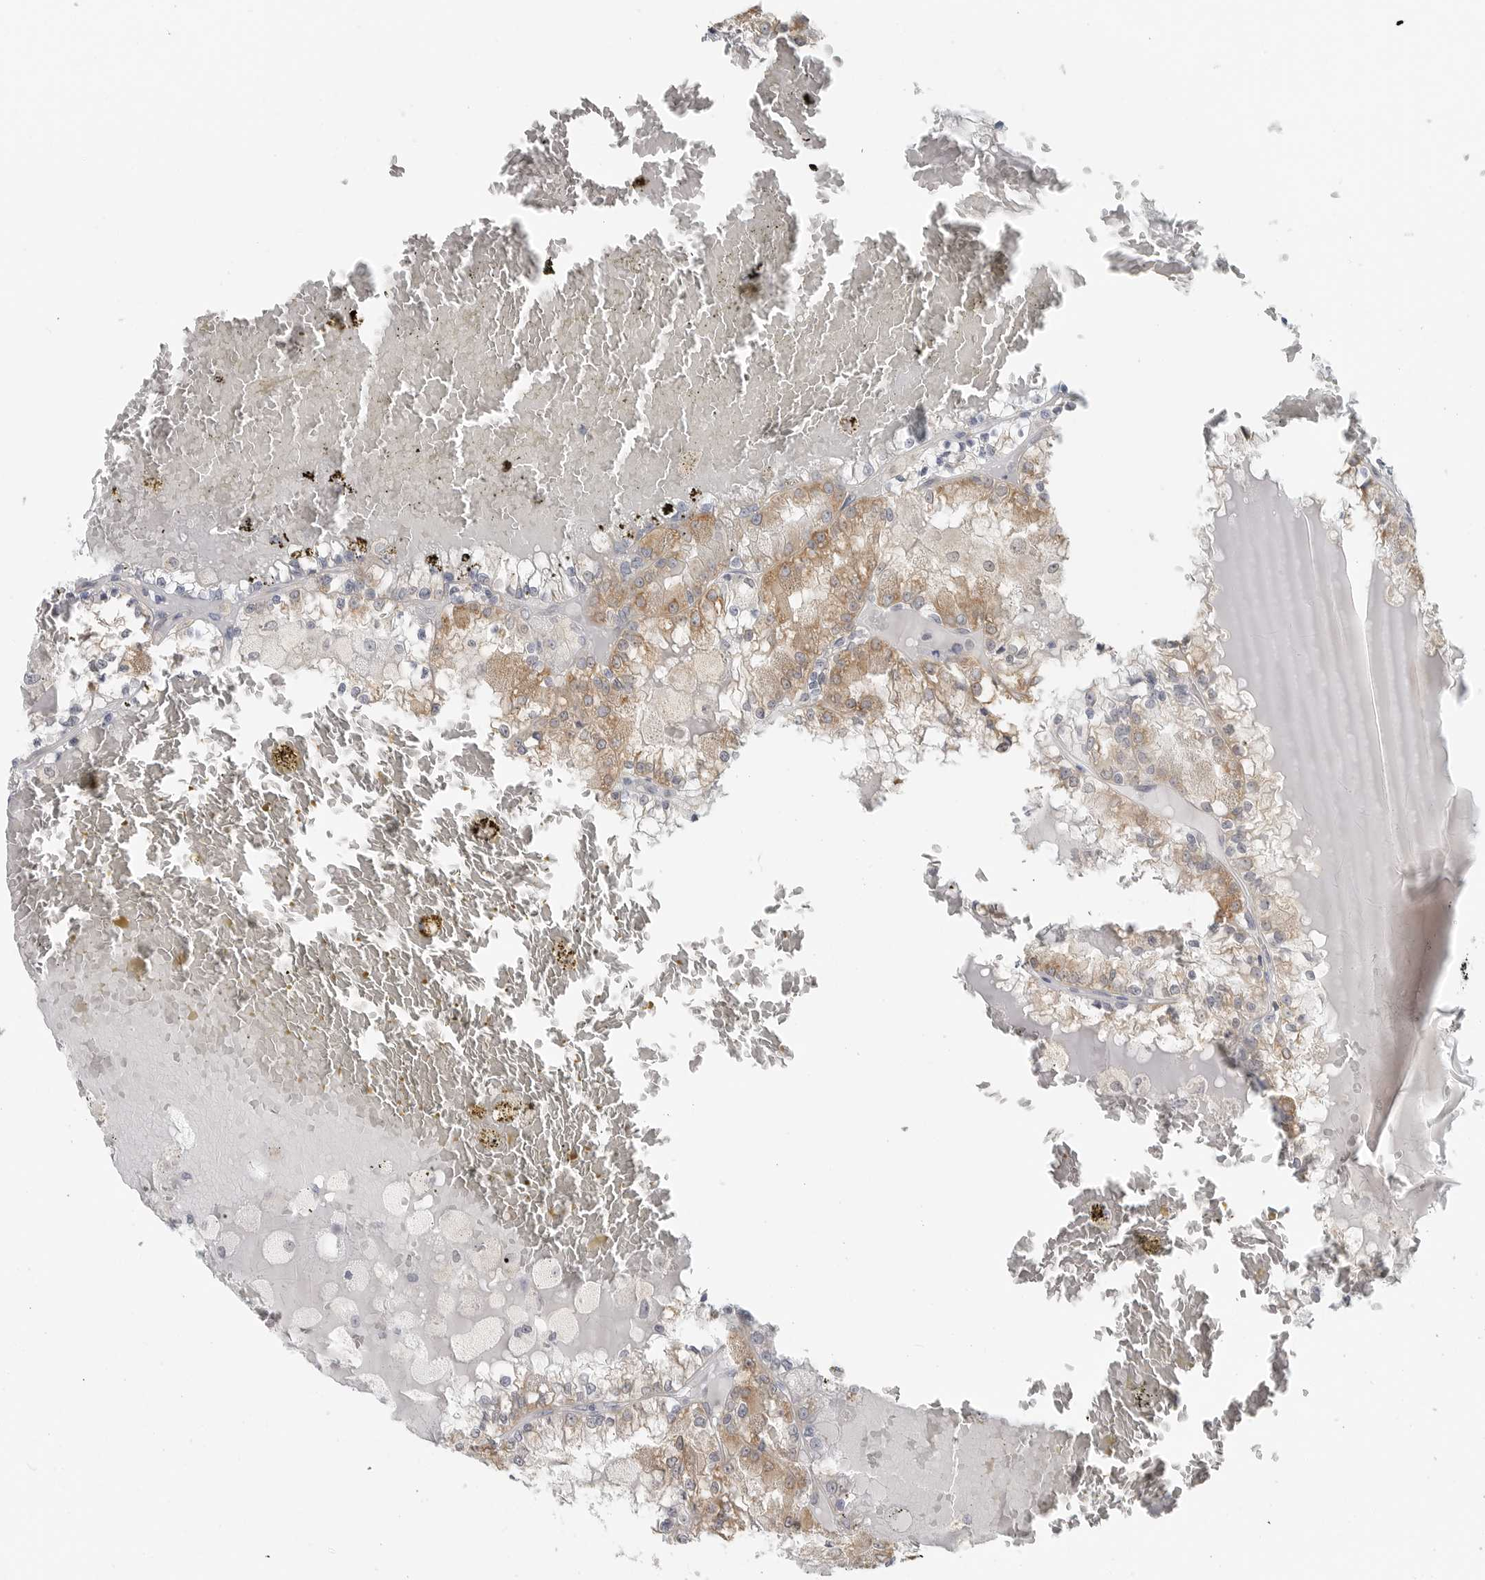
{"staining": {"intensity": "moderate", "quantity": "25%-75%", "location": "cytoplasmic/membranous"}, "tissue": "renal cancer", "cell_type": "Tumor cells", "image_type": "cancer", "snomed": [{"axis": "morphology", "description": "Adenocarcinoma, NOS"}, {"axis": "topography", "description": "Kidney"}], "caption": "Brown immunohistochemical staining in renal cancer (adenocarcinoma) displays moderate cytoplasmic/membranous expression in approximately 25%-75% of tumor cells.", "gene": "IL12RB2", "patient": {"sex": "female", "age": 56}}